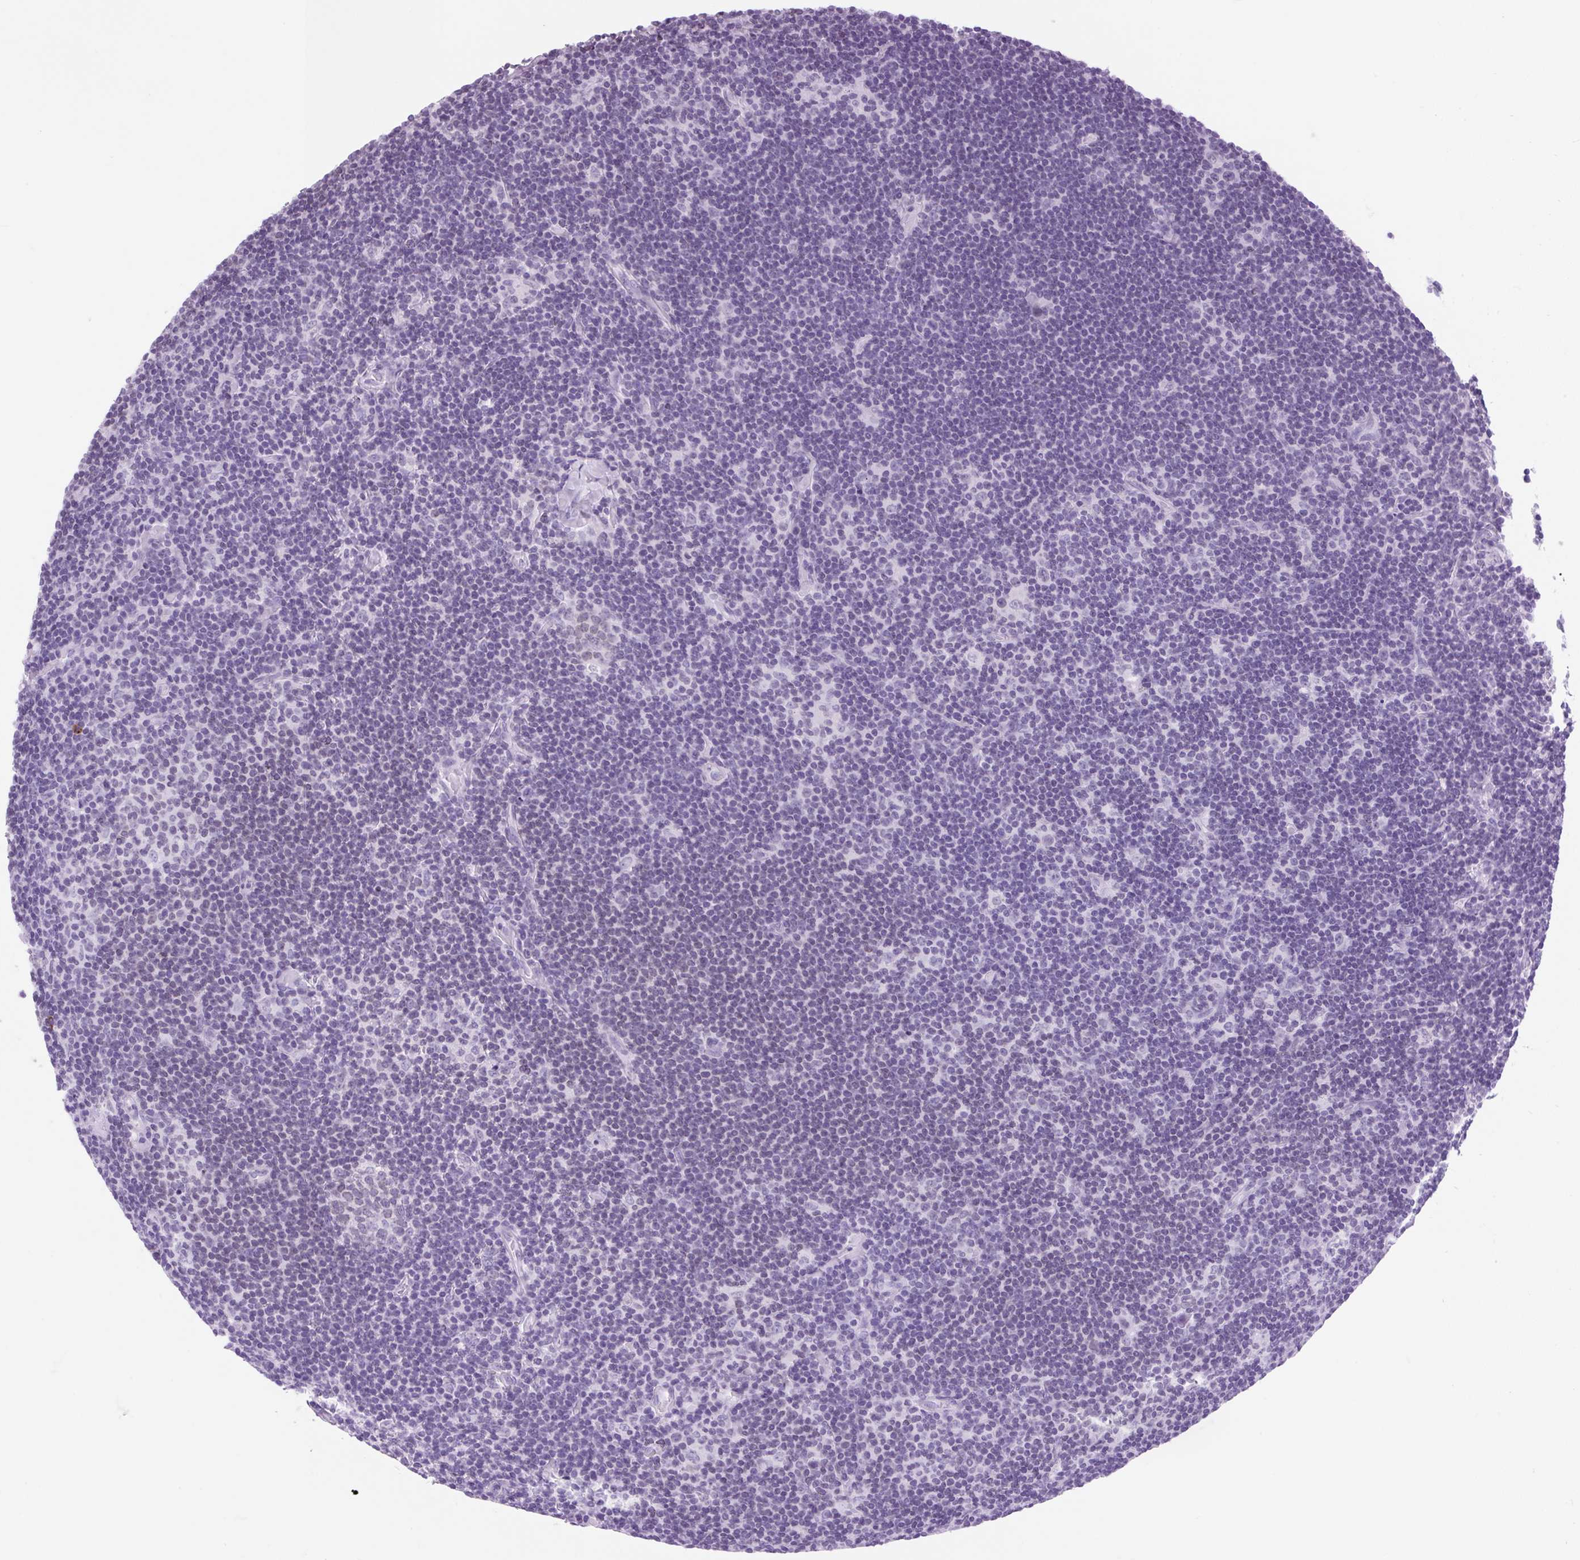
{"staining": {"intensity": "negative", "quantity": "none", "location": "none"}, "tissue": "lymphoma", "cell_type": "Tumor cells", "image_type": "cancer", "snomed": [{"axis": "morphology", "description": "Hodgkin's disease, NOS"}, {"axis": "topography", "description": "Lymph node"}], "caption": "Hodgkin's disease was stained to show a protein in brown. There is no significant positivity in tumor cells.", "gene": "VPREB1", "patient": {"sex": "female", "age": 57}}